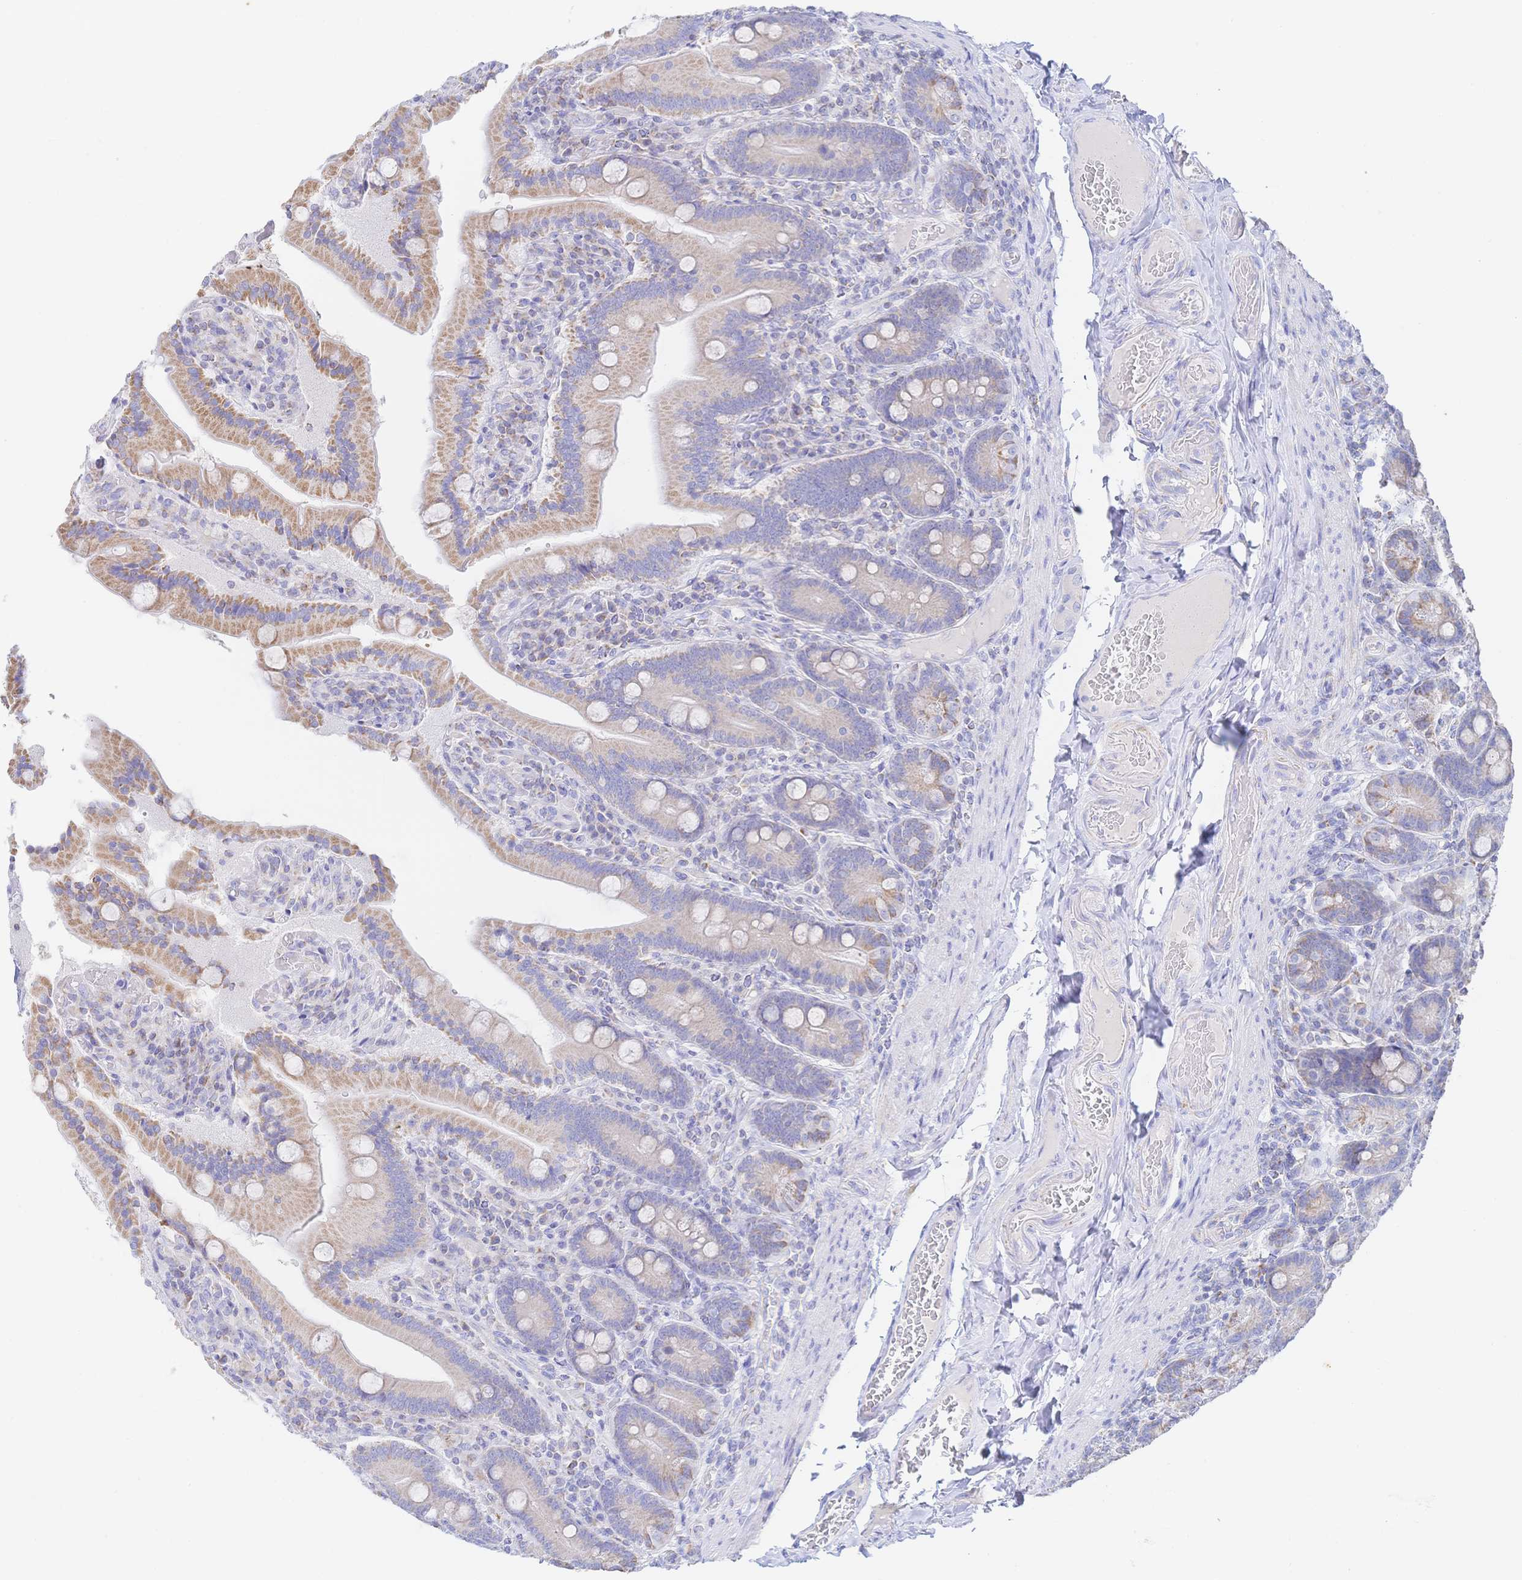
{"staining": {"intensity": "moderate", "quantity": "25%-75%", "location": "cytoplasmic/membranous"}, "tissue": "duodenum", "cell_type": "Glandular cells", "image_type": "normal", "snomed": [{"axis": "morphology", "description": "Normal tissue, NOS"}, {"axis": "topography", "description": "Duodenum"}], "caption": "Immunohistochemistry (DAB (3,3'-diaminobenzidine)) staining of normal duodenum shows moderate cytoplasmic/membranous protein positivity in about 25%-75% of glandular cells.", "gene": "SYNGR4", "patient": {"sex": "female", "age": 62}}